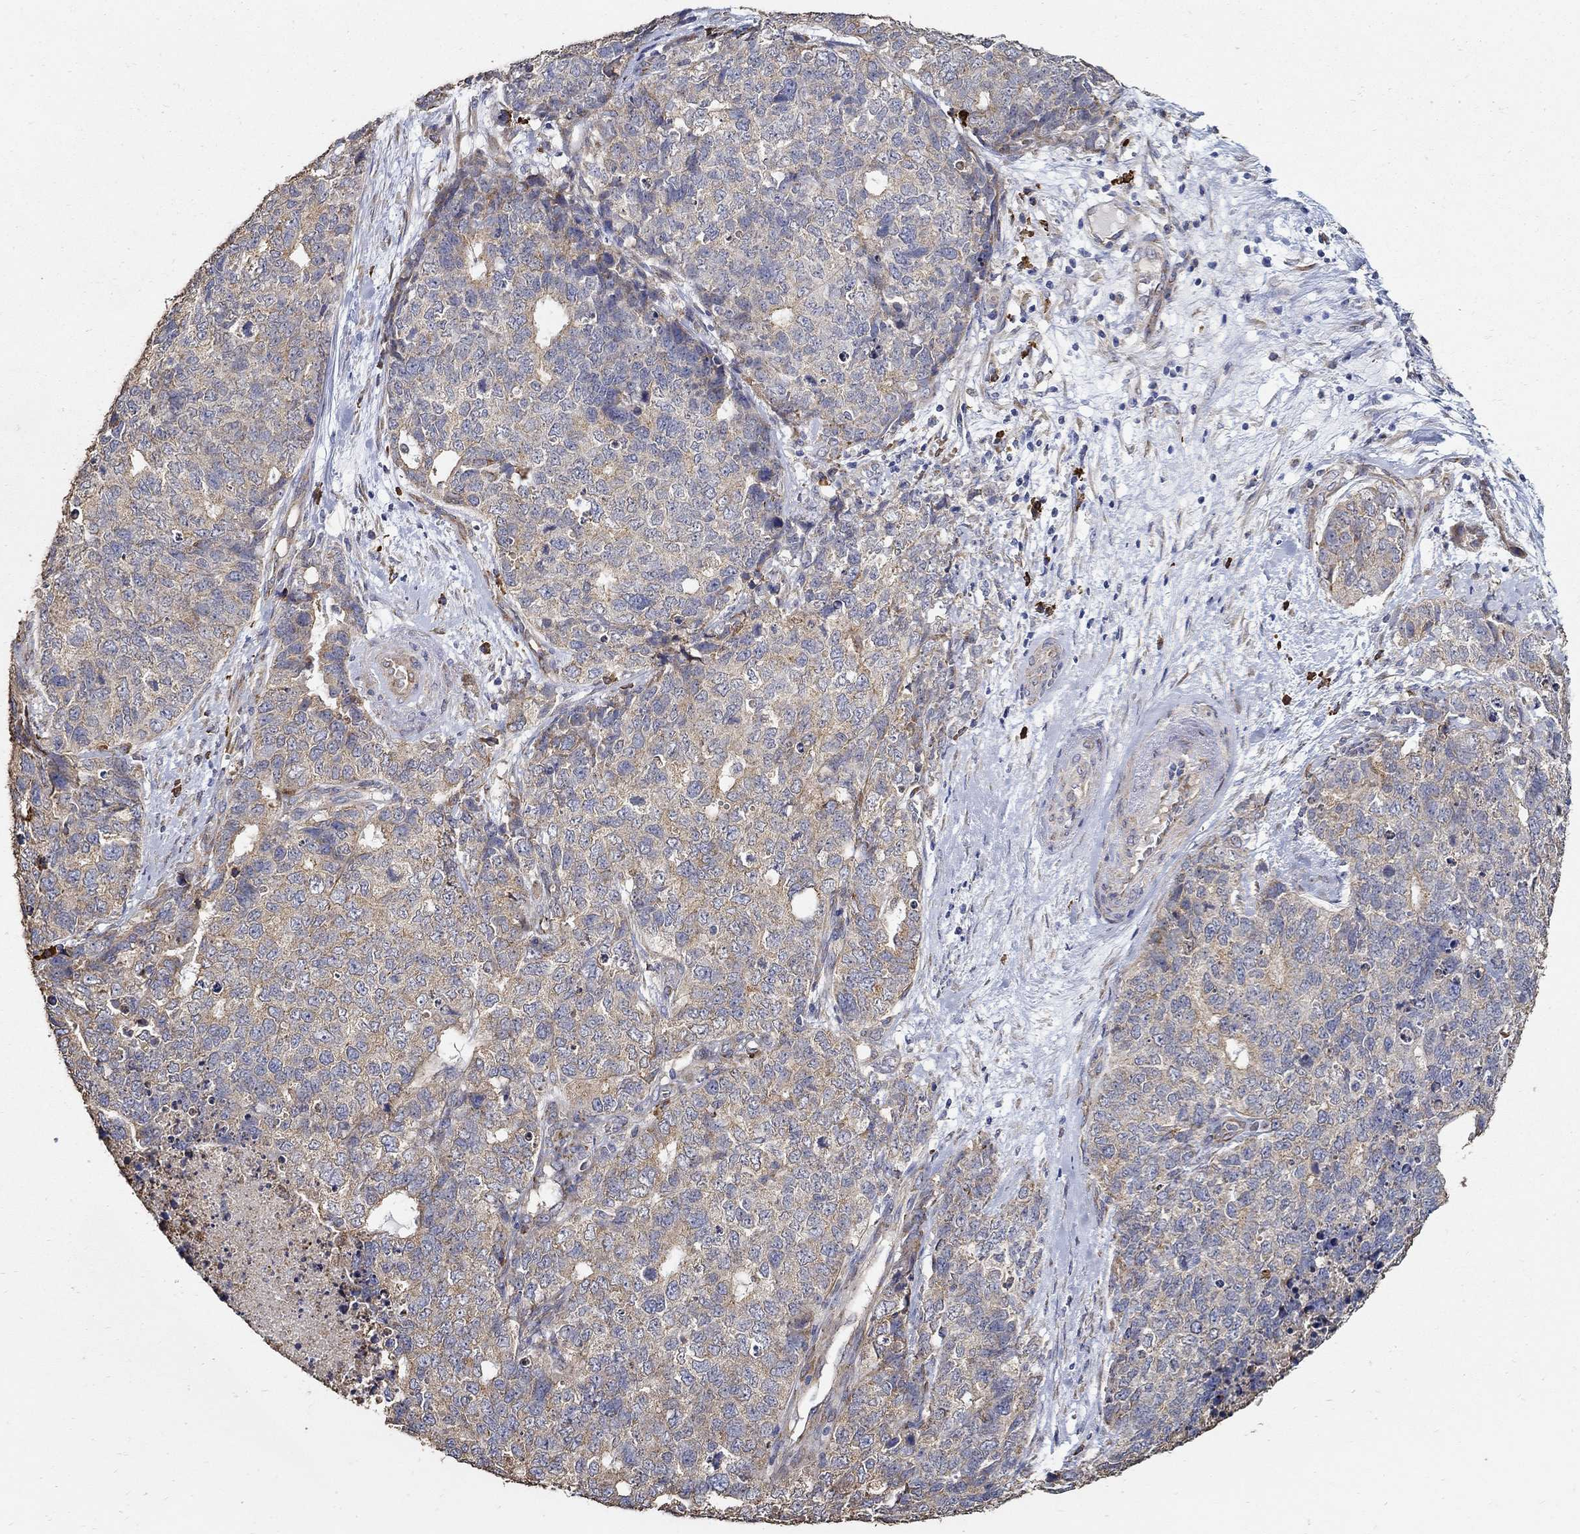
{"staining": {"intensity": "weak", "quantity": "25%-75%", "location": "cytoplasmic/membranous"}, "tissue": "cervical cancer", "cell_type": "Tumor cells", "image_type": "cancer", "snomed": [{"axis": "morphology", "description": "Squamous cell carcinoma, NOS"}, {"axis": "topography", "description": "Cervix"}], "caption": "Immunohistochemistry staining of cervical cancer, which demonstrates low levels of weak cytoplasmic/membranous expression in approximately 25%-75% of tumor cells indicating weak cytoplasmic/membranous protein staining. The staining was performed using DAB (3,3'-diaminobenzidine) (brown) for protein detection and nuclei were counterstained in hematoxylin (blue).", "gene": "EMILIN3", "patient": {"sex": "female", "age": 63}}